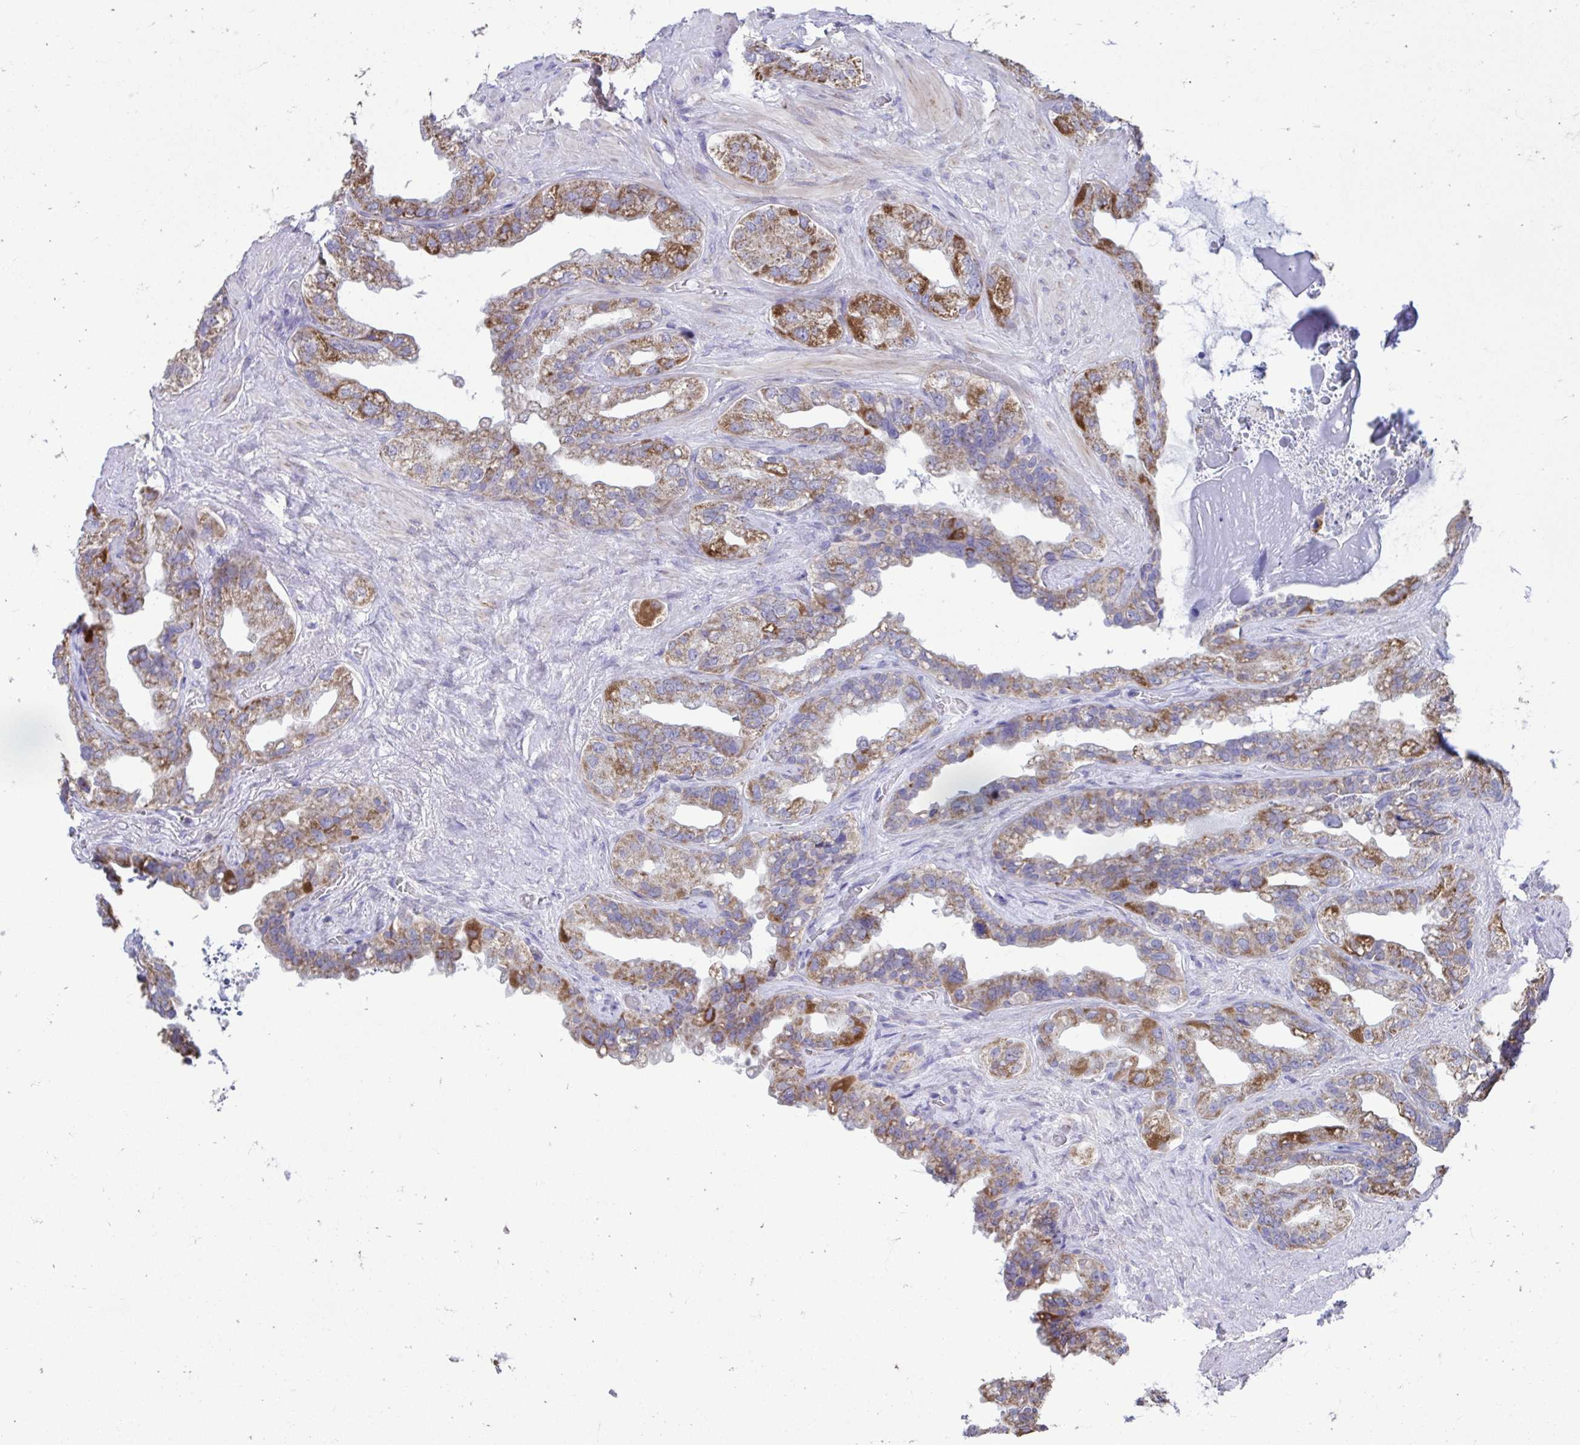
{"staining": {"intensity": "moderate", "quantity": ">75%", "location": "cytoplasmic/membranous"}, "tissue": "seminal vesicle", "cell_type": "Glandular cells", "image_type": "normal", "snomed": [{"axis": "morphology", "description": "Normal tissue, NOS"}, {"axis": "topography", "description": "Seminal veicle"}, {"axis": "topography", "description": "Peripheral nerve tissue"}], "caption": "Glandular cells display medium levels of moderate cytoplasmic/membranous expression in about >75% of cells in unremarkable human seminal vesicle.", "gene": "LINGO4", "patient": {"sex": "male", "age": 76}}